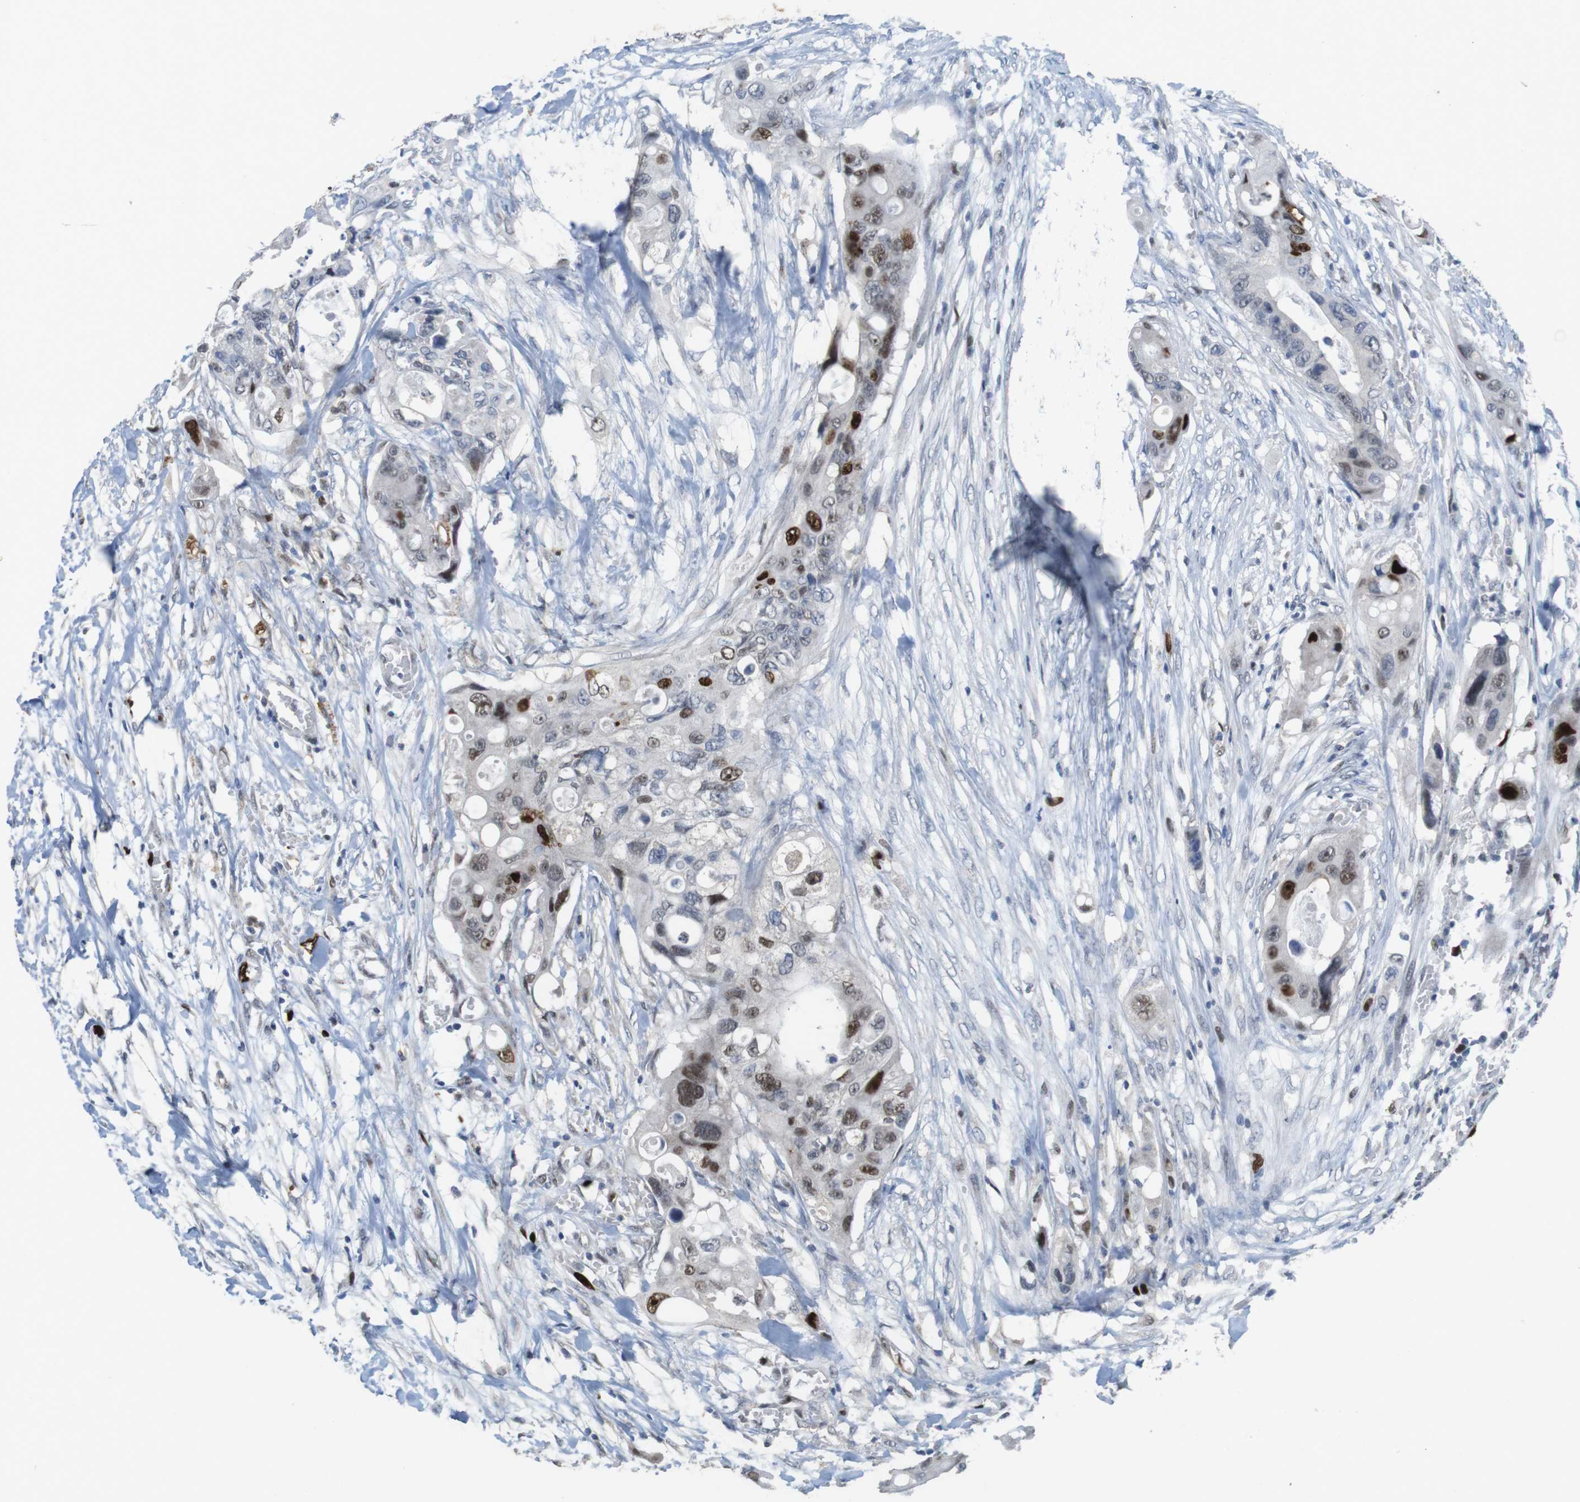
{"staining": {"intensity": "strong", "quantity": "25%-75%", "location": "nuclear"}, "tissue": "colorectal cancer", "cell_type": "Tumor cells", "image_type": "cancer", "snomed": [{"axis": "morphology", "description": "Adenocarcinoma, NOS"}, {"axis": "topography", "description": "Colon"}], "caption": "The photomicrograph reveals immunohistochemical staining of adenocarcinoma (colorectal). There is strong nuclear positivity is identified in approximately 25%-75% of tumor cells.", "gene": "KPNA2", "patient": {"sex": "female", "age": 57}}